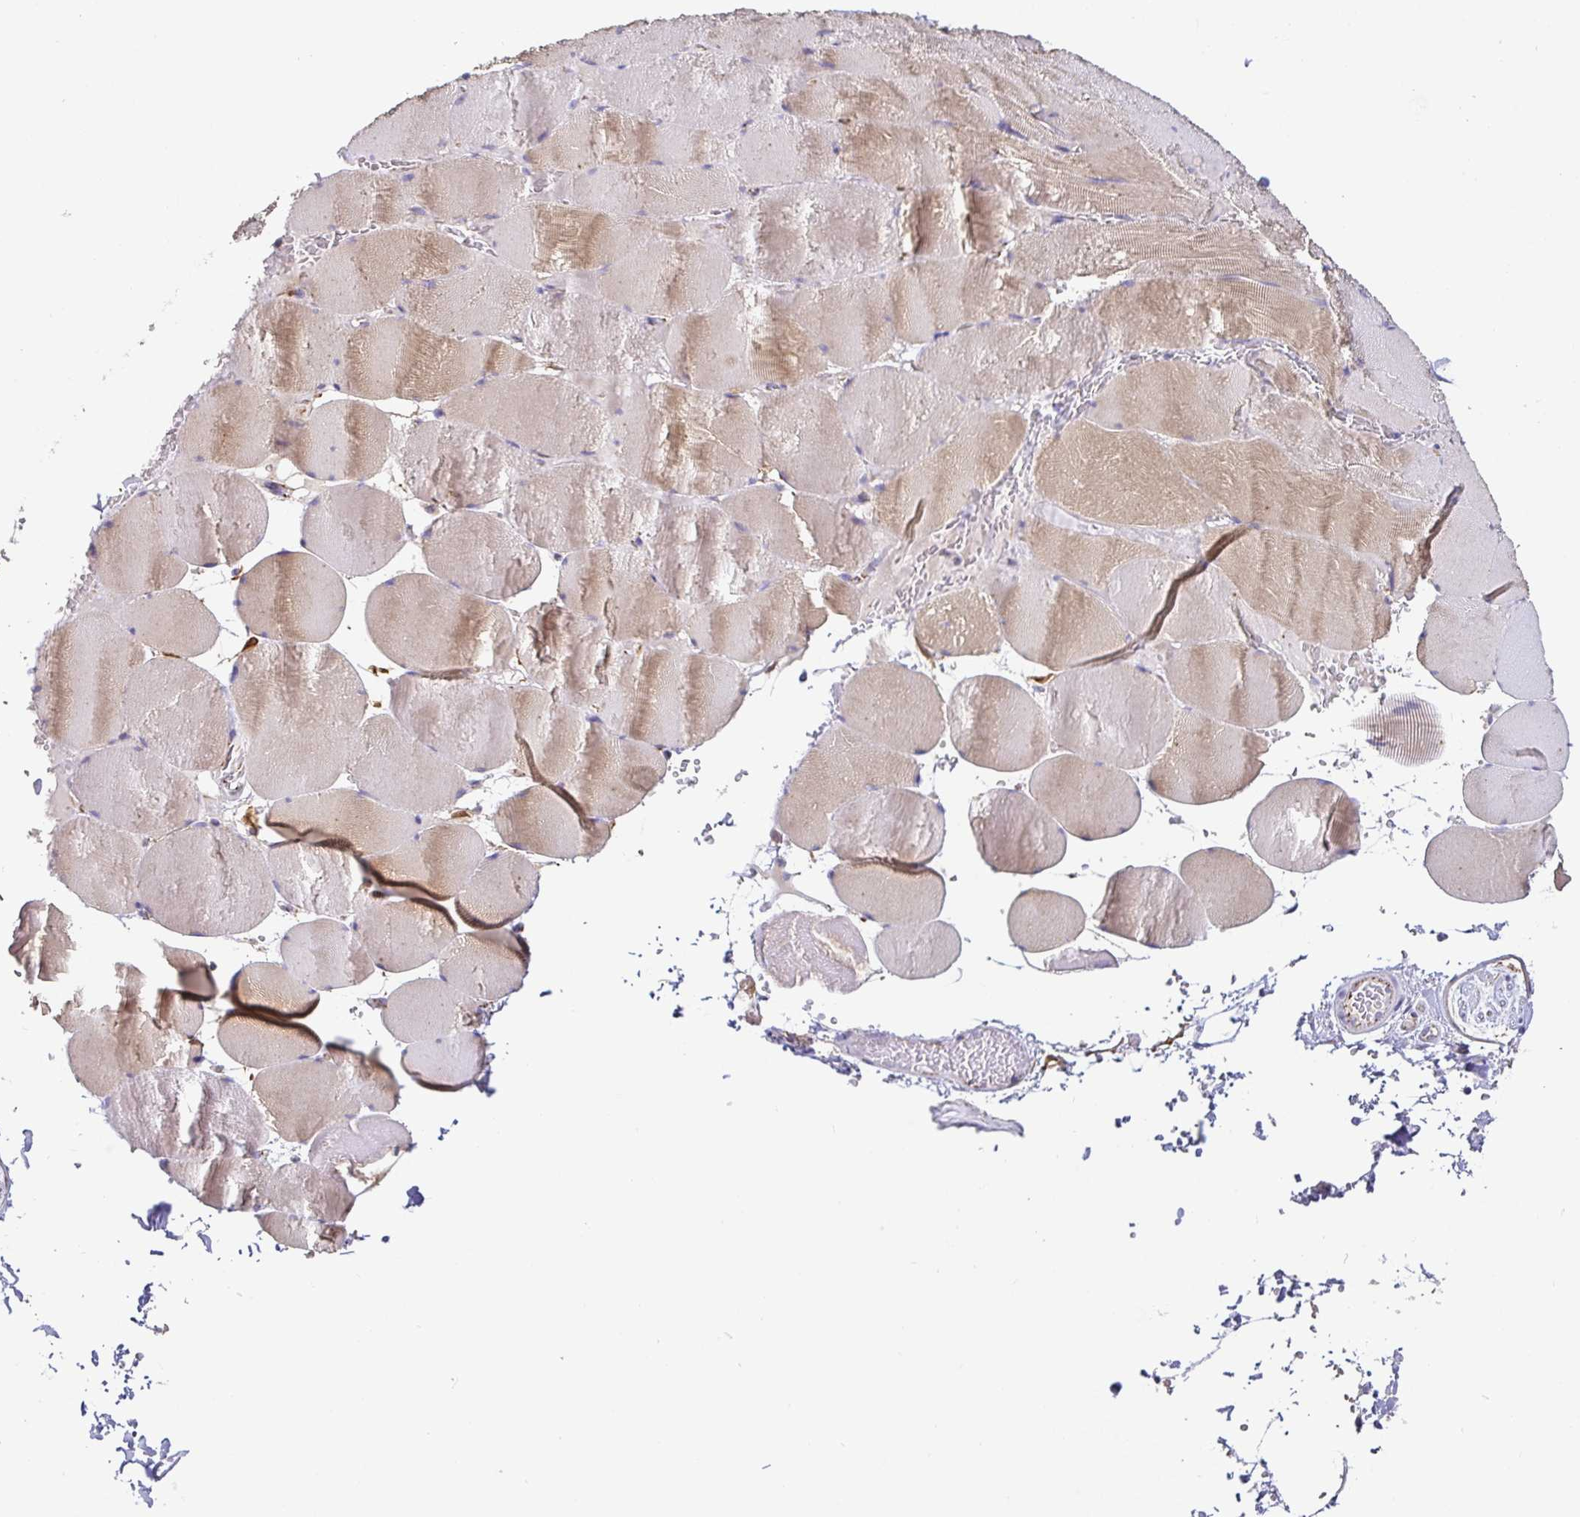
{"staining": {"intensity": "moderate", "quantity": "25%-75%", "location": "cytoplasmic/membranous"}, "tissue": "skeletal muscle", "cell_type": "Myocytes", "image_type": "normal", "snomed": [{"axis": "morphology", "description": "Normal tissue, NOS"}, {"axis": "topography", "description": "Skeletal muscle"}, {"axis": "topography", "description": "Head-Neck"}], "caption": "Human skeletal muscle stained with a brown dye exhibits moderate cytoplasmic/membranous positive expression in about 25%-75% of myocytes.", "gene": "PIWIL3", "patient": {"sex": "male", "age": 66}}